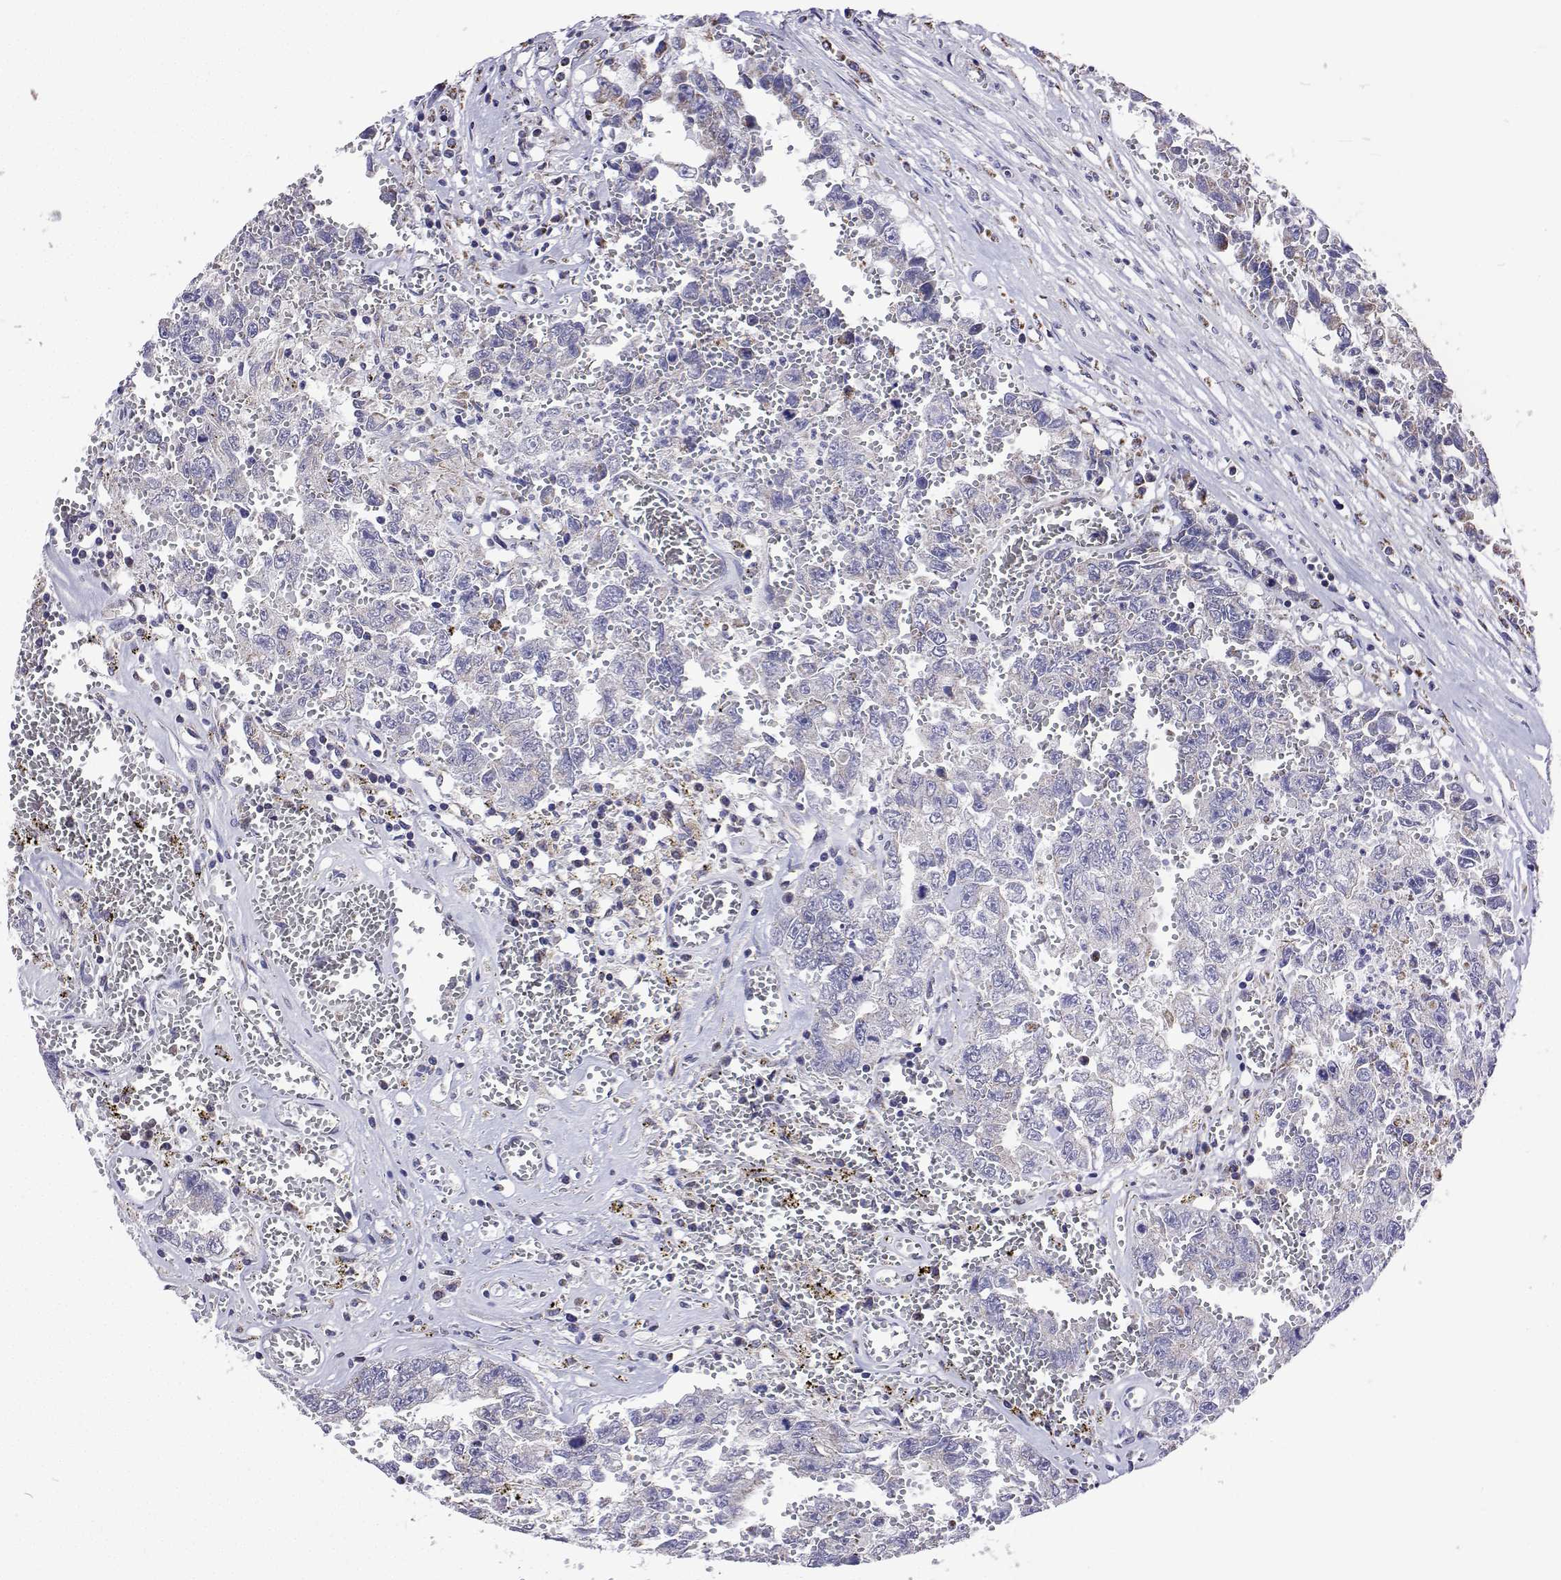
{"staining": {"intensity": "weak", "quantity": "<25%", "location": "cytoplasmic/membranous"}, "tissue": "testis cancer", "cell_type": "Tumor cells", "image_type": "cancer", "snomed": [{"axis": "morphology", "description": "Carcinoma, Embryonal, NOS"}, {"axis": "topography", "description": "Testis"}], "caption": "IHC of human testis cancer (embryonal carcinoma) displays no positivity in tumor cells.", "gene": "MCCC2", "patient": {"sex": "male", "age": 36}}